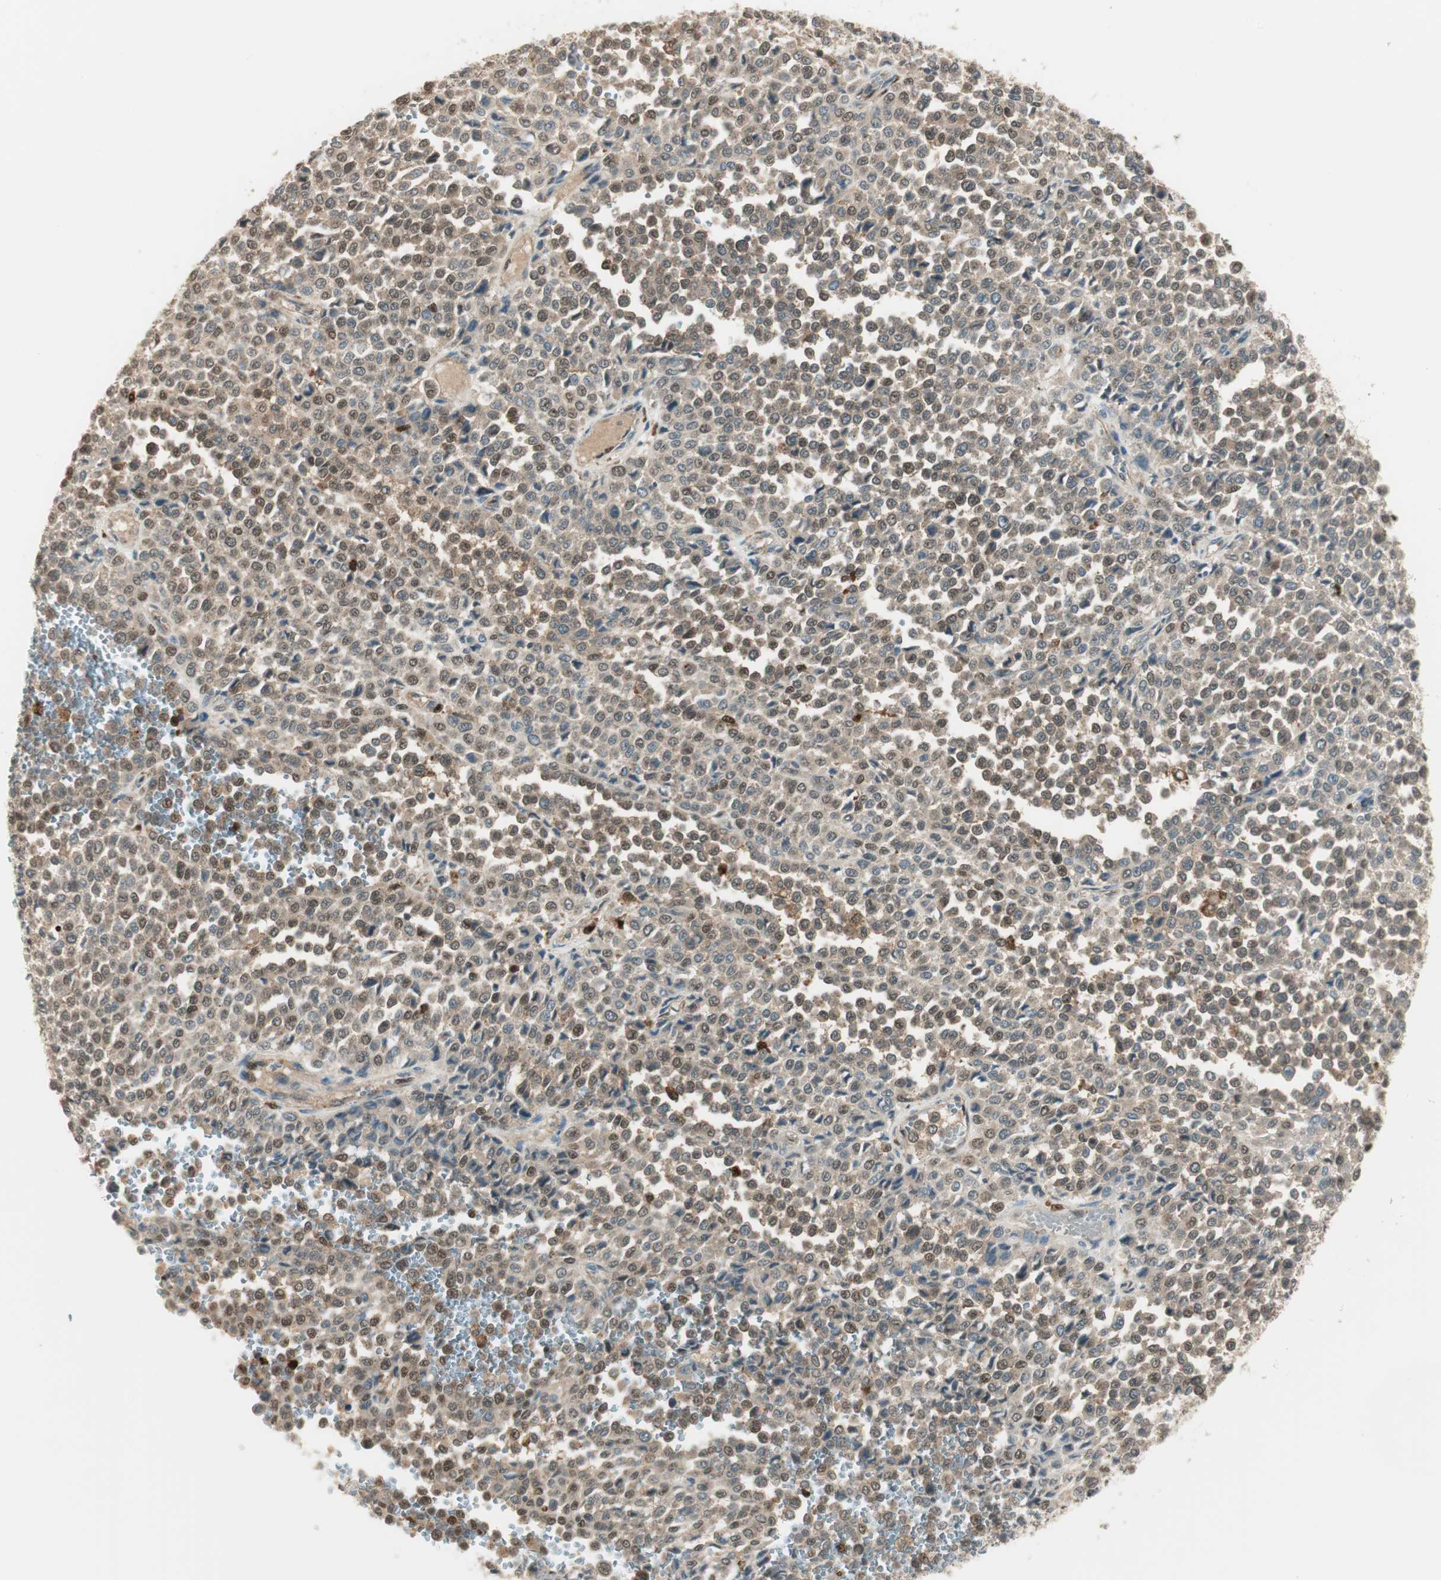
{"staining": {"intensity": "moderate", "quantity": "<25%", "location": "nuclear"}, "tissue": "melanoma", "cell_type": "Tumor cells", "image_type": "cancer", "snomed": [{"axis": "morphology", "description": "Malignant melanoma, Metastatic site"}, {"axis": "topography", "description": "Pancreas"}], "caption": "This photomicrograph demonstrates immunohistochemistry staining of melanoma, with low moderate nuclear staining in approximately <25% of tumor cells.", "gene": "LTA4H", "patient": {"sex": "female", "age": 30}}